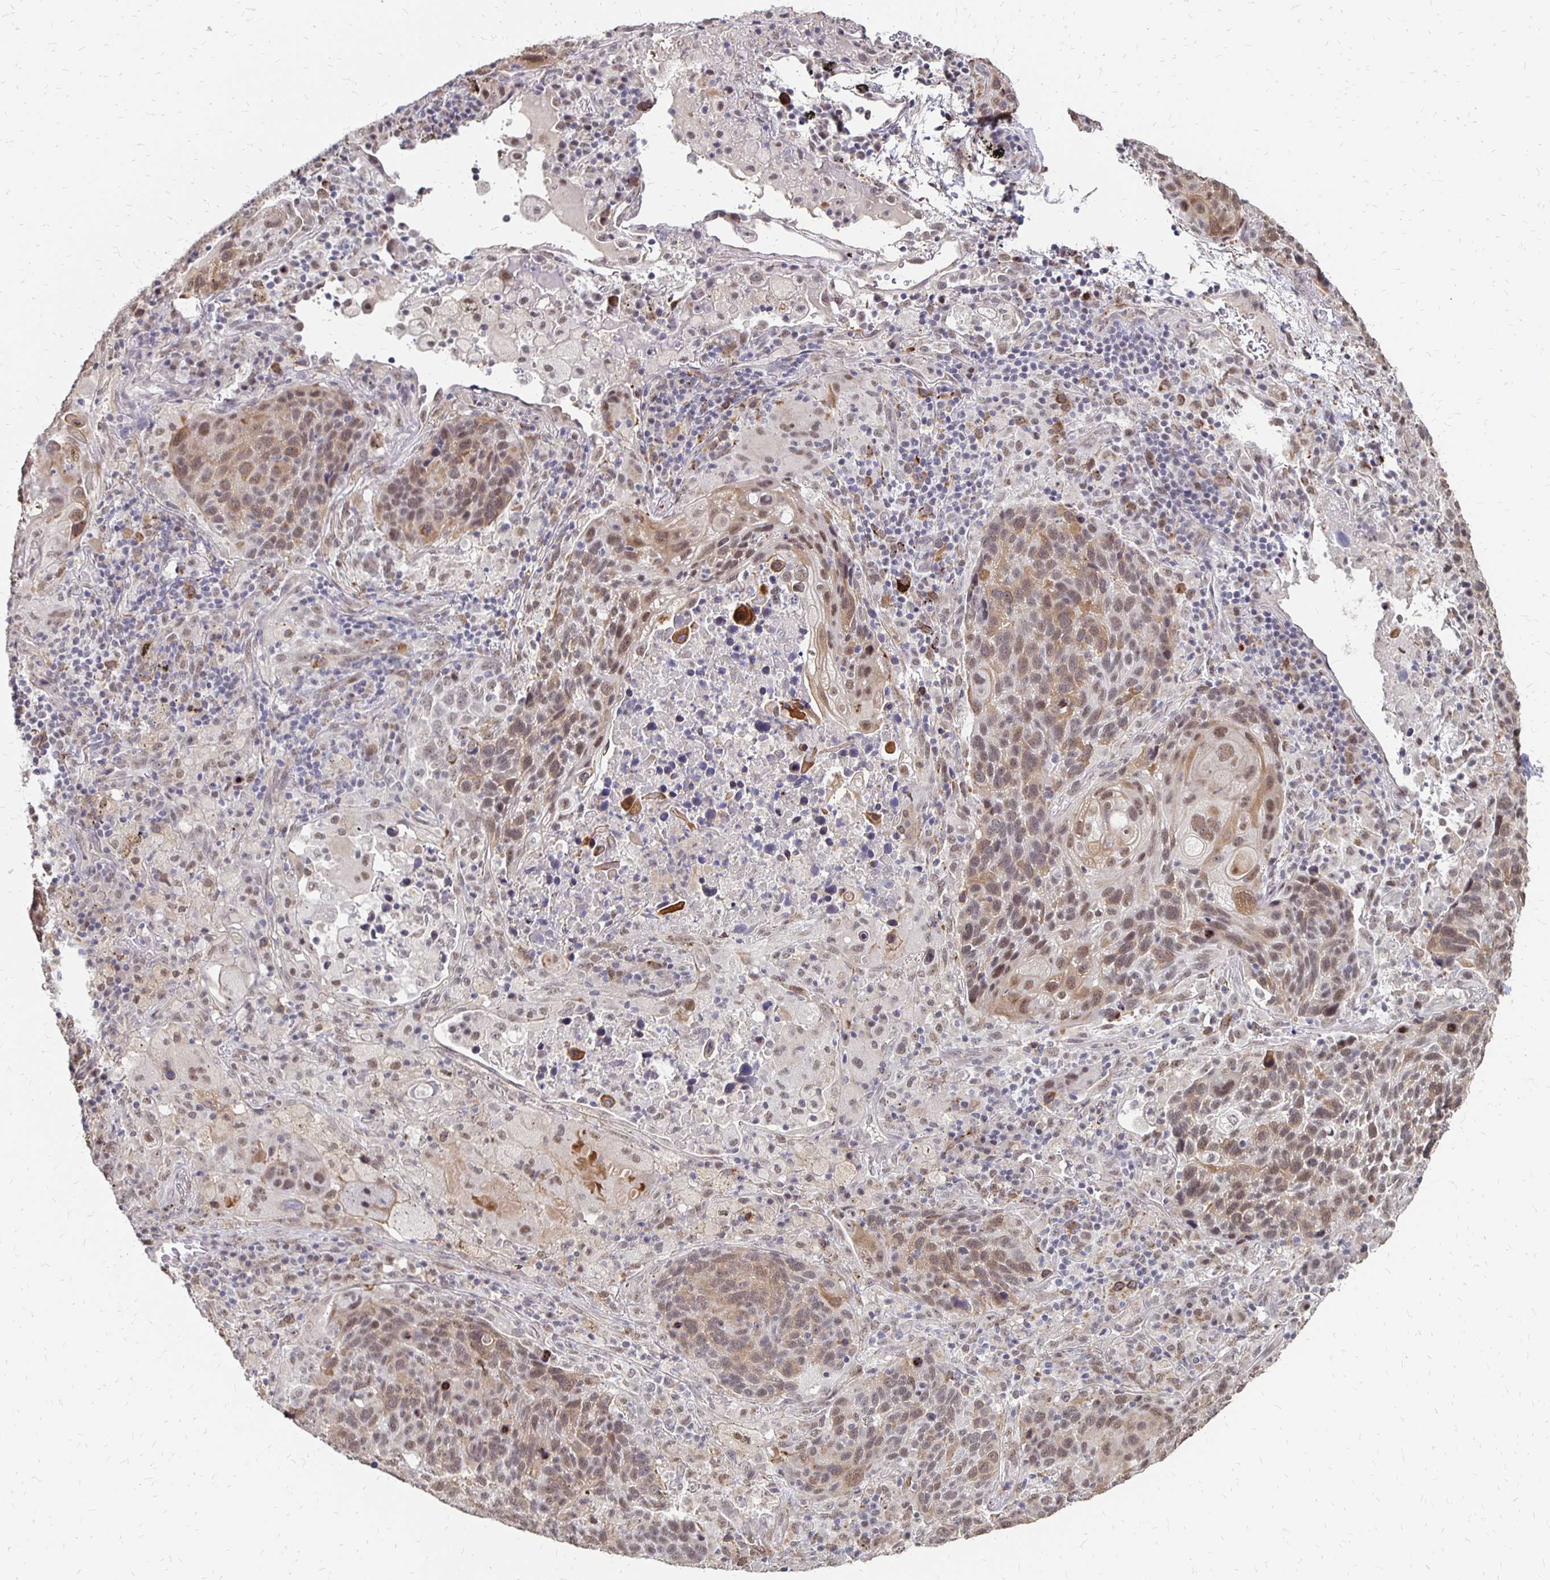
{"staining": {"intensity": "weak", "quantity": ">75%", "location": "cytoplasmic/membranous,nuclear"}, "tissue": "lung cancer", "cell_type": "Tumor cells", "image_type": "cancer", "snomed": [{"axis": "morphology", "description": "Squamous cell carcinoma, NOS"}, {"axis": "topography", "description": "Lung"}], "caption": "Squamous cell carcinoma (lung) stained for a protein reveals weak cytoplasmic/membranous and nuclear positivity in tumor cells.", "gene": "CLASRP", "patient": {"sex": "male", "age": 68}}